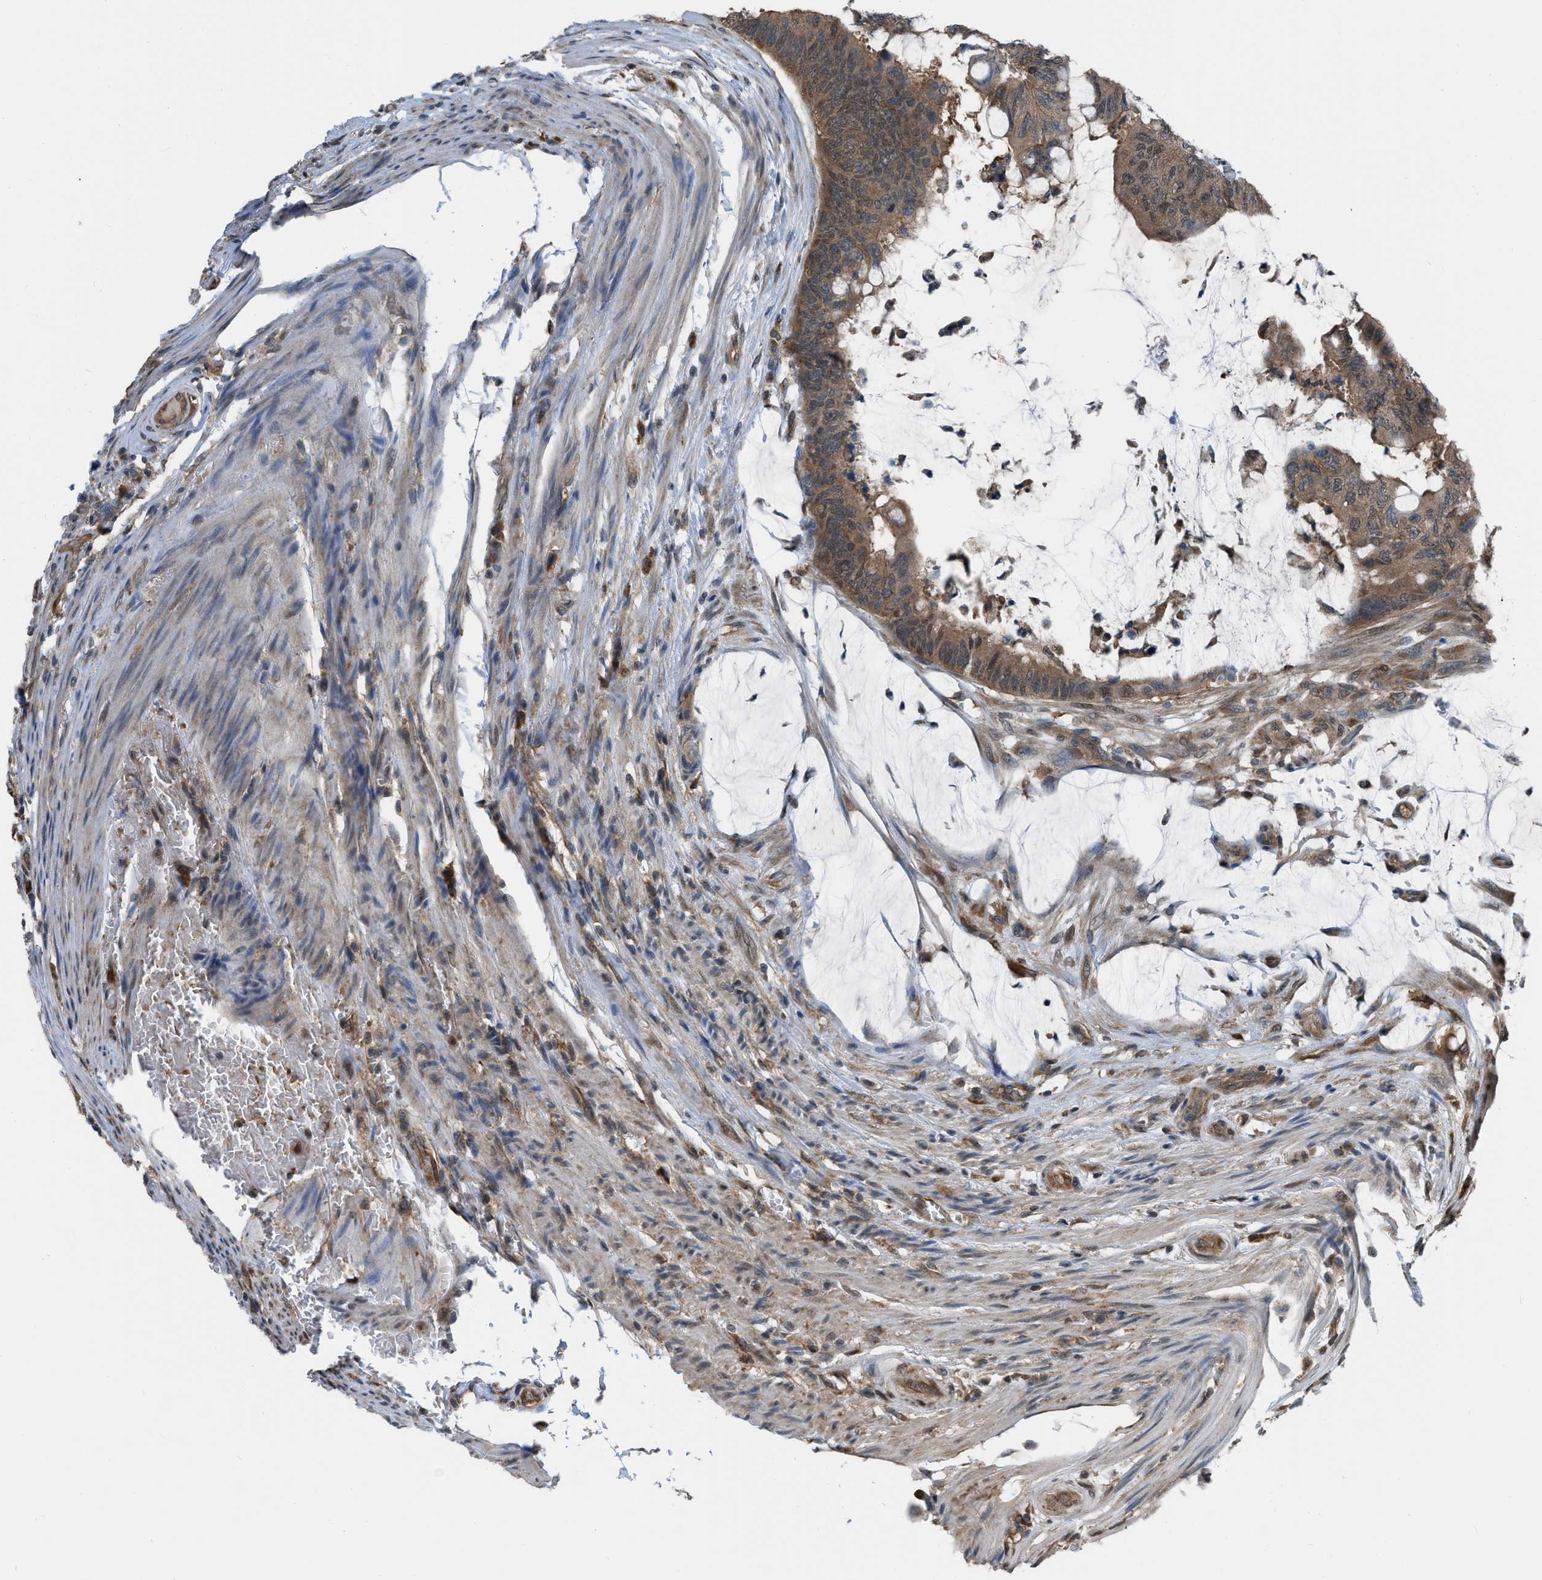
{"staining": {"intensity": "moderate", "quantity": ">75%", "location": "cytoplasmic/membranous"}, "tissue": "colorectal cancer", "cell_type": "Tumor cells", "image_type": "cancer", "snomed": [{"axis": "morphology", "description": "Normal tissue, NOS"}, {"axis": "morphology", "description": "Adenocarcinoma, NOS"}, {"axis": "topography", "description": "Rectum"}], "caption": "Colorectal cancer stained with immunohistochemistry displays moderate cytoplasmic/membranous staining in about >75% of tumor cells.", "gene": "BCL7C", "patient": {"sex": "male", "age": 92}}